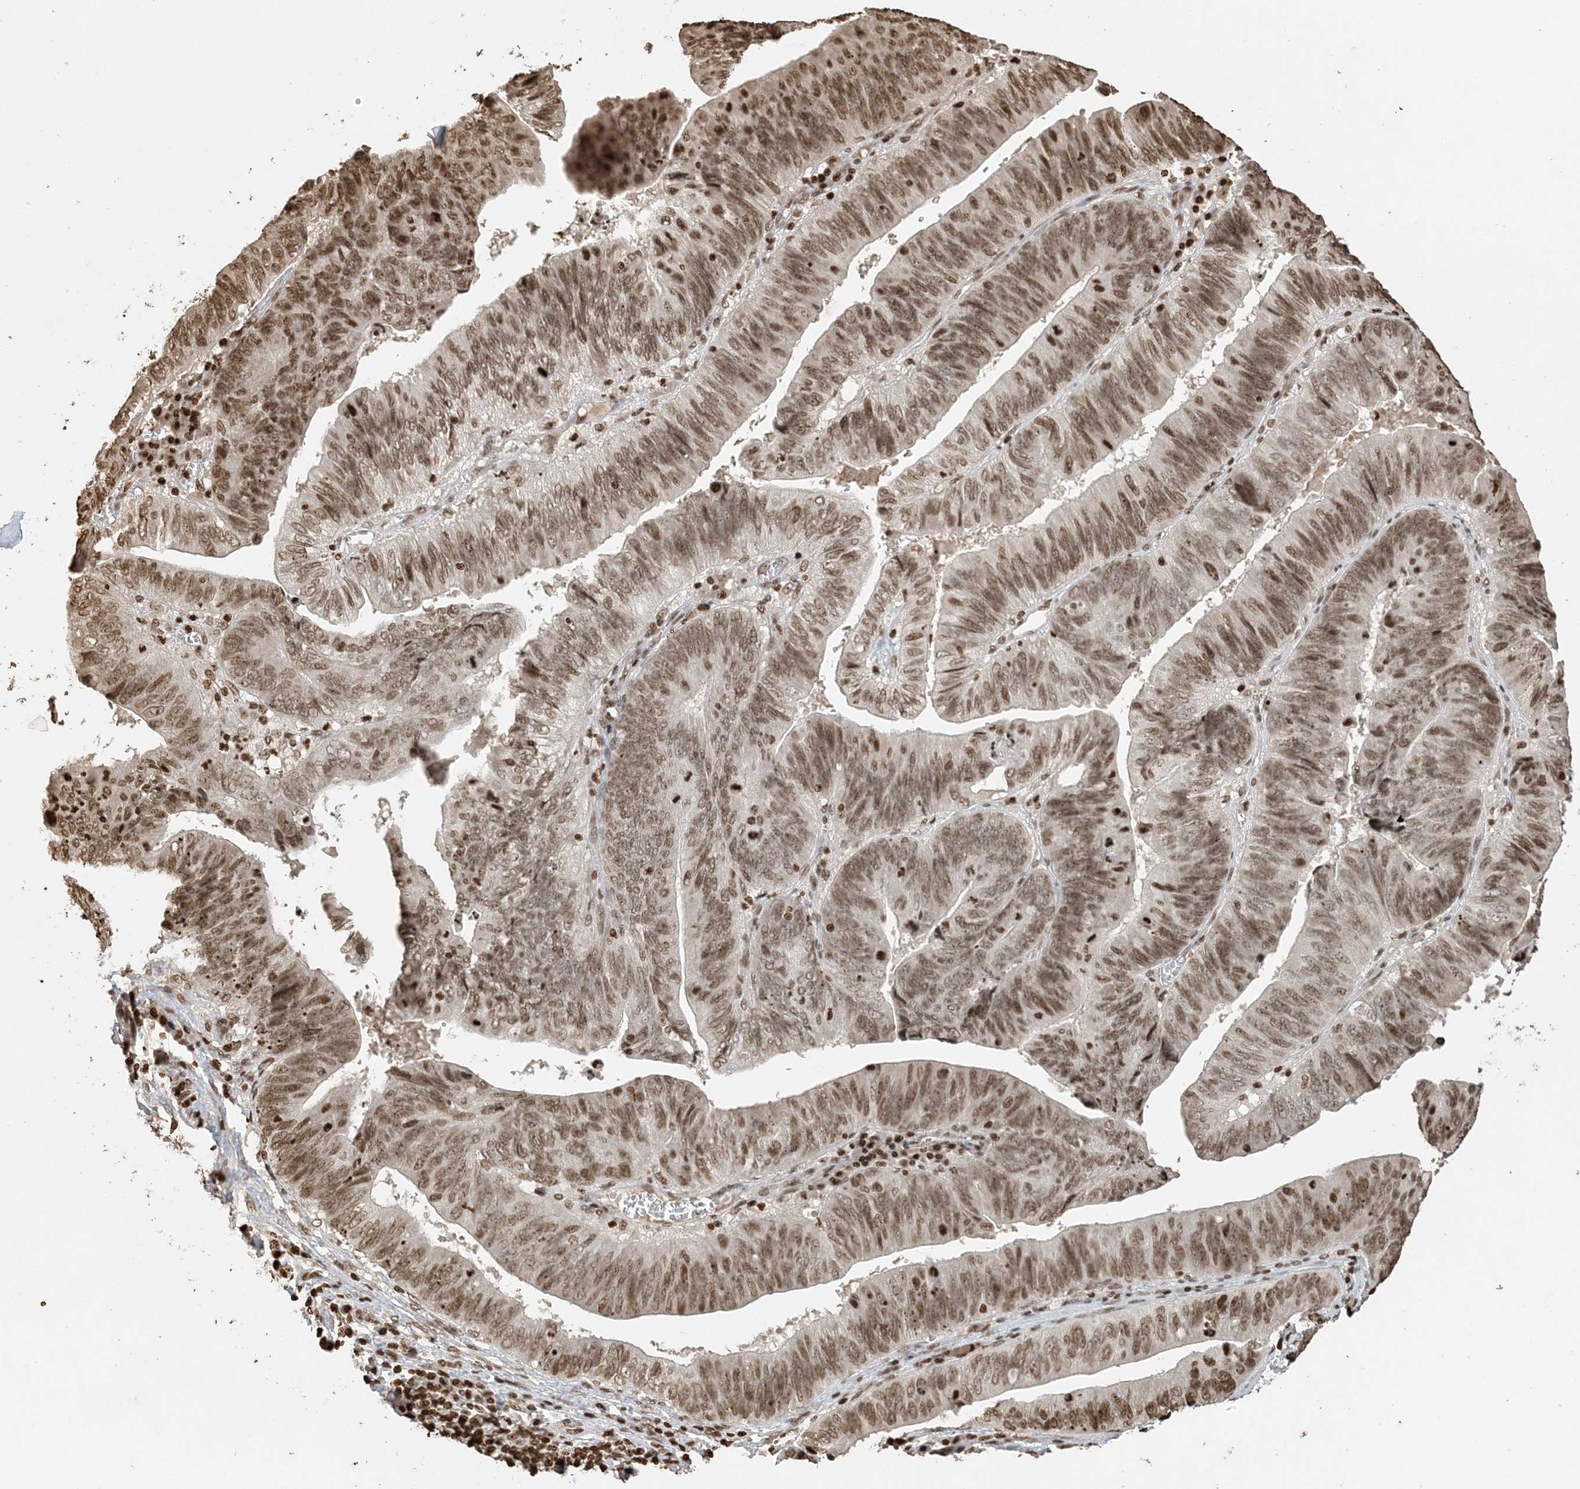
{"staining": {"intensity": "moderate", "quantity": ">75%", "location": "nuclear"}, "tissue": "pancreatic cancer", "cell_type": "Tumor cells", "image_type": "cancer", "snomed": [{"axis": "morphology", "description": "Adenocarcinoma, NOS"}, {"axis": "topography", "description": "Pancreas"}], "caption": "The immunohistochemical stain highlights moderate nuclear staining in tumor cells of adenocarcinoma (pancreatic) tissue.", "gene": "H3-3B", "patient": {"sex": "male", "age": 63}}